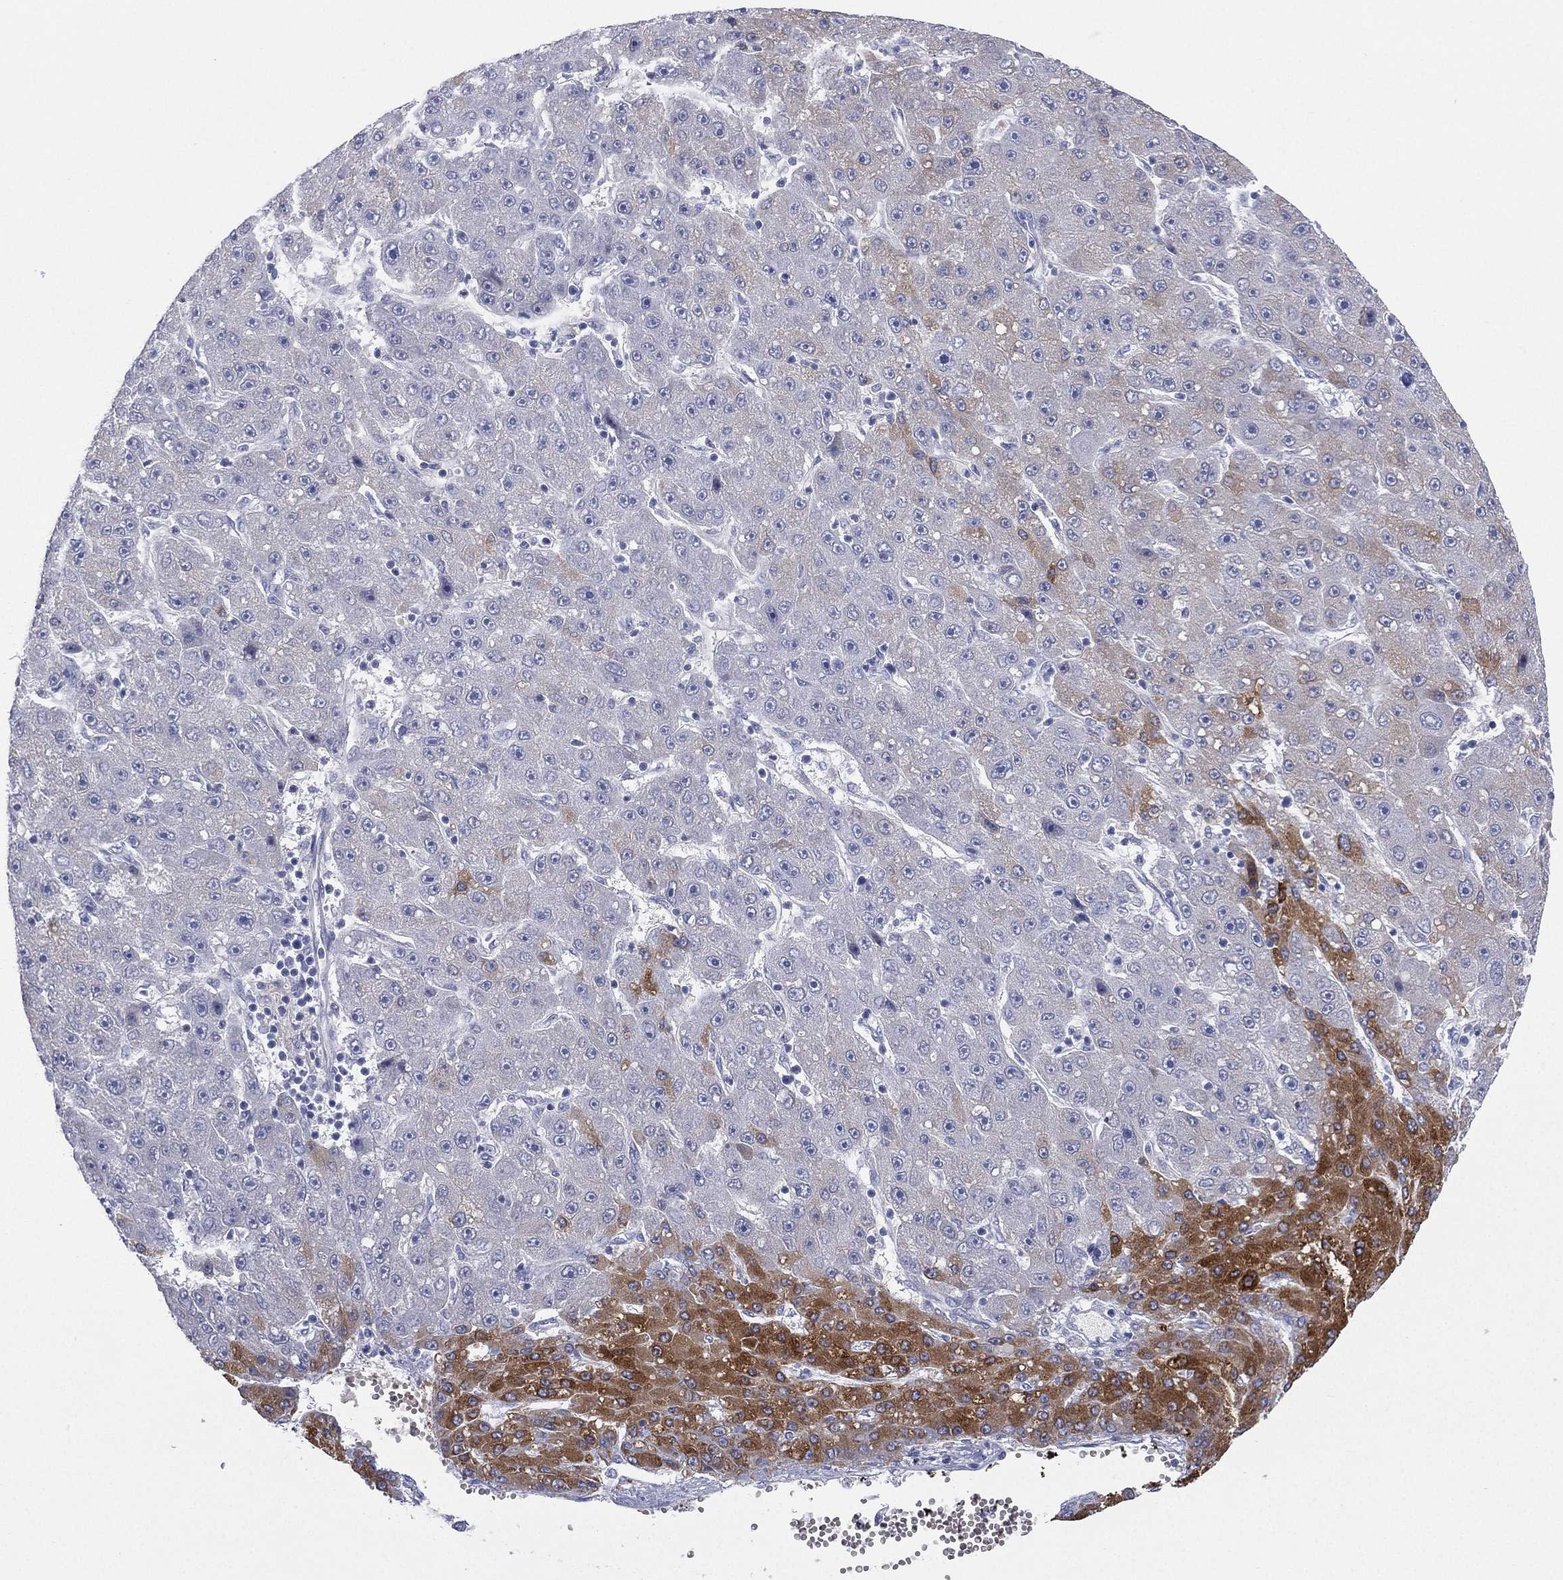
{"staining": {"intensity": "weak", "quantity": "25%-75%", "location": "cytoplasmic/membranous"}, "tissue": "liver cancer", "cell_type": "Tumor cells", "image_type": "cancer", "snomed": [{"axis": "morphology", "description": "Carcinoma, Hepatocellular, NOS"}, {"axis": "topography", "description": "Liver"}], "caption": "Brown immunohistochemical staining in hepatocellular carcinoma (liver) reveals weak cytoplasmic/membranous expression in about 25%-75% of tumor cells.", "gene": "CYP2D6", "patient": {"sex": "male", "age": 67}}